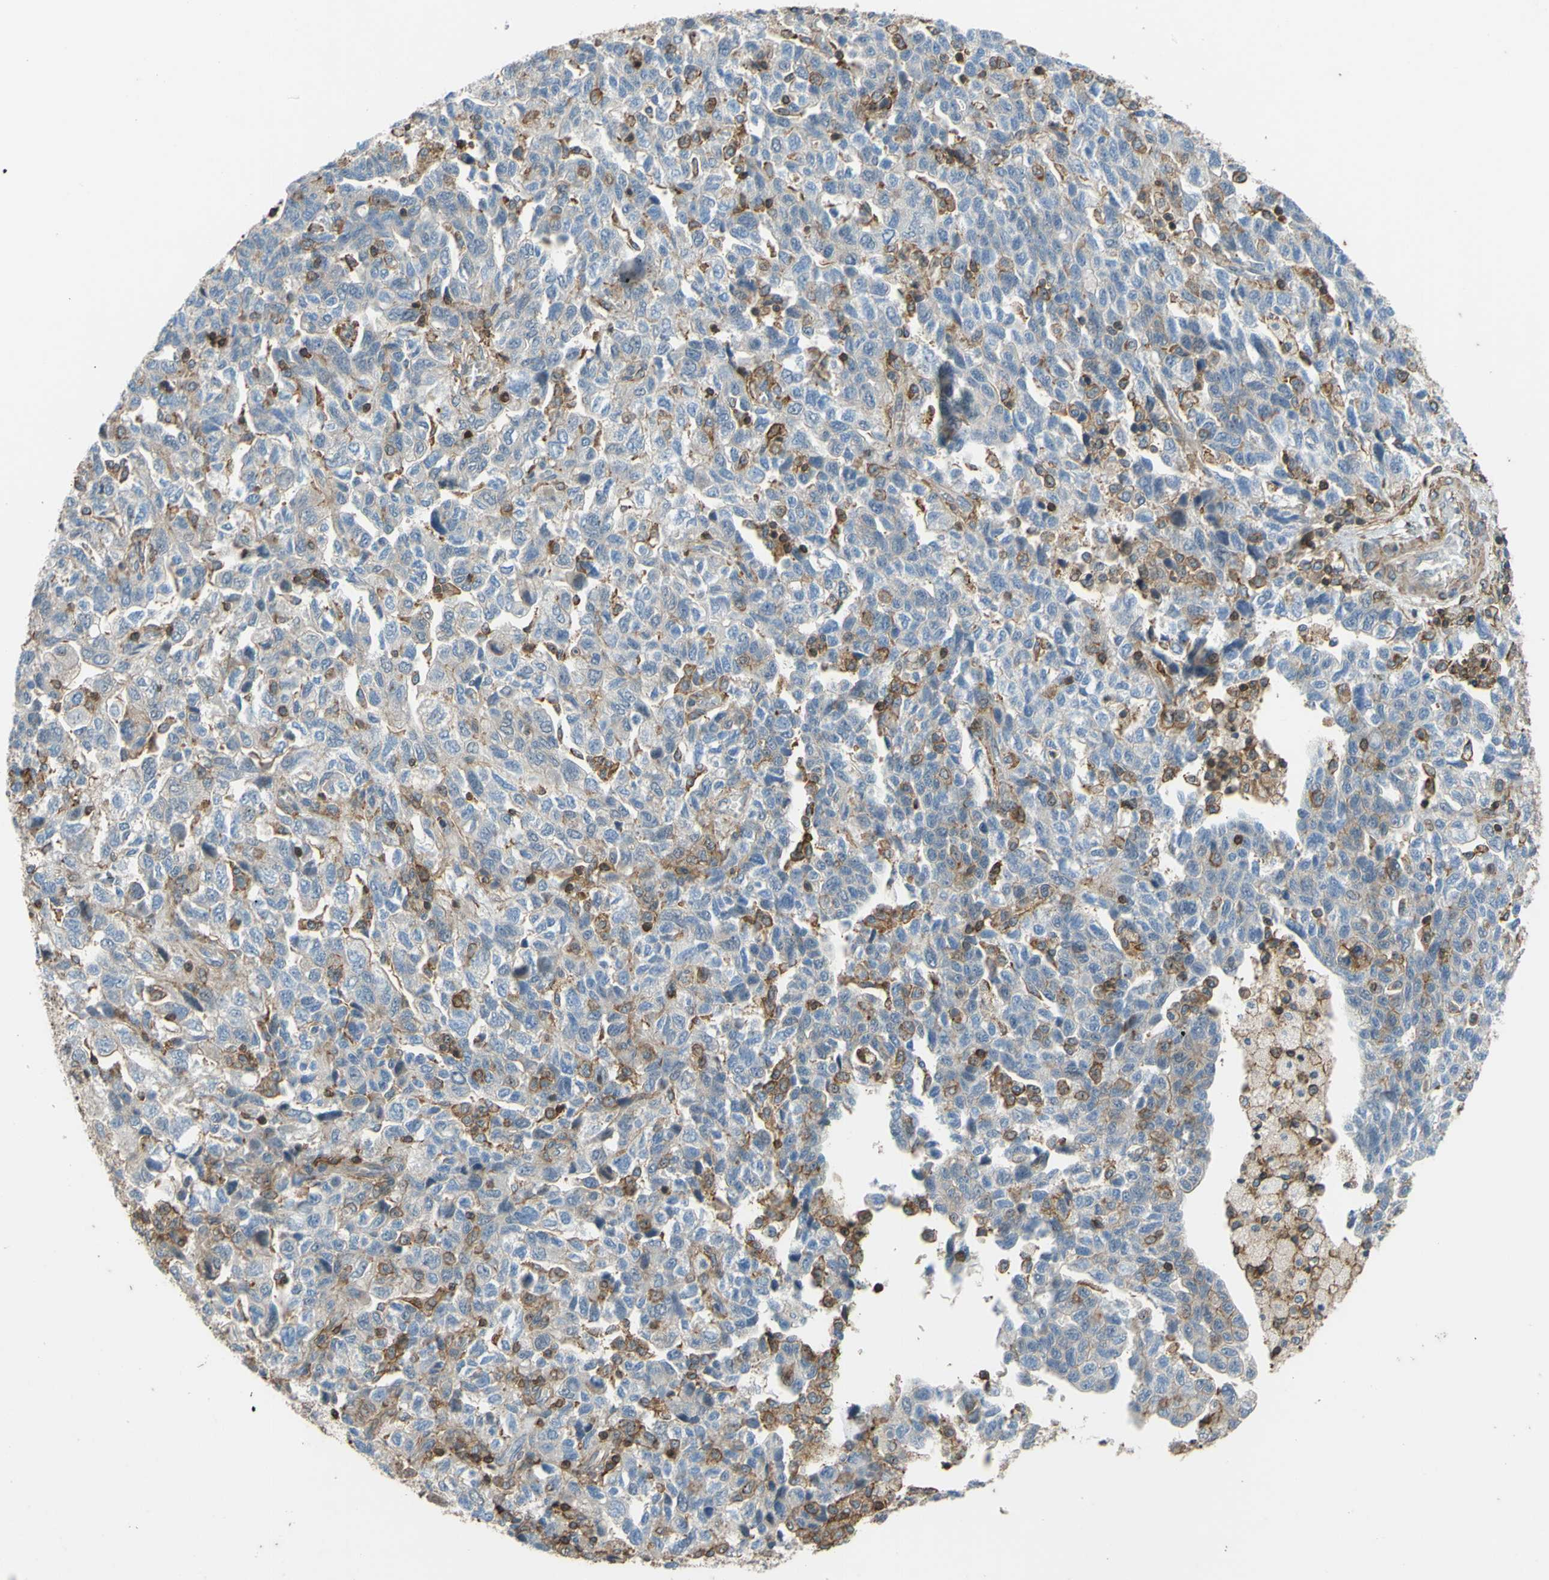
{"staining": {"intensity": "weak", "quantity": "<25%", "location": "cytoplasmic/membranous"}, "tissue": "ovarian cancer", "cell_type": "Tumor cells", "image_type": "cancer", "snomed": [{"axis": "morphology", "description": "Carcinoma, NOS"}, {"axis": "morphology", "description": "Cystadenocarcinoma, serous, NOS"}, {"axis": "topography", "description": "Ovary"}], "caption": "Tumor cells show no significant positivity in ovarian serous cystadenocarcinoma. Brightfield microscopy of immunohistochemistry (IHC) stained with DAB (3,3'-diaminobenzidine) (brown) and hematoxylin (blue), captured at high magnification.", "gene": "ADD3", "patient": {"sex": "female", "age": 69}}